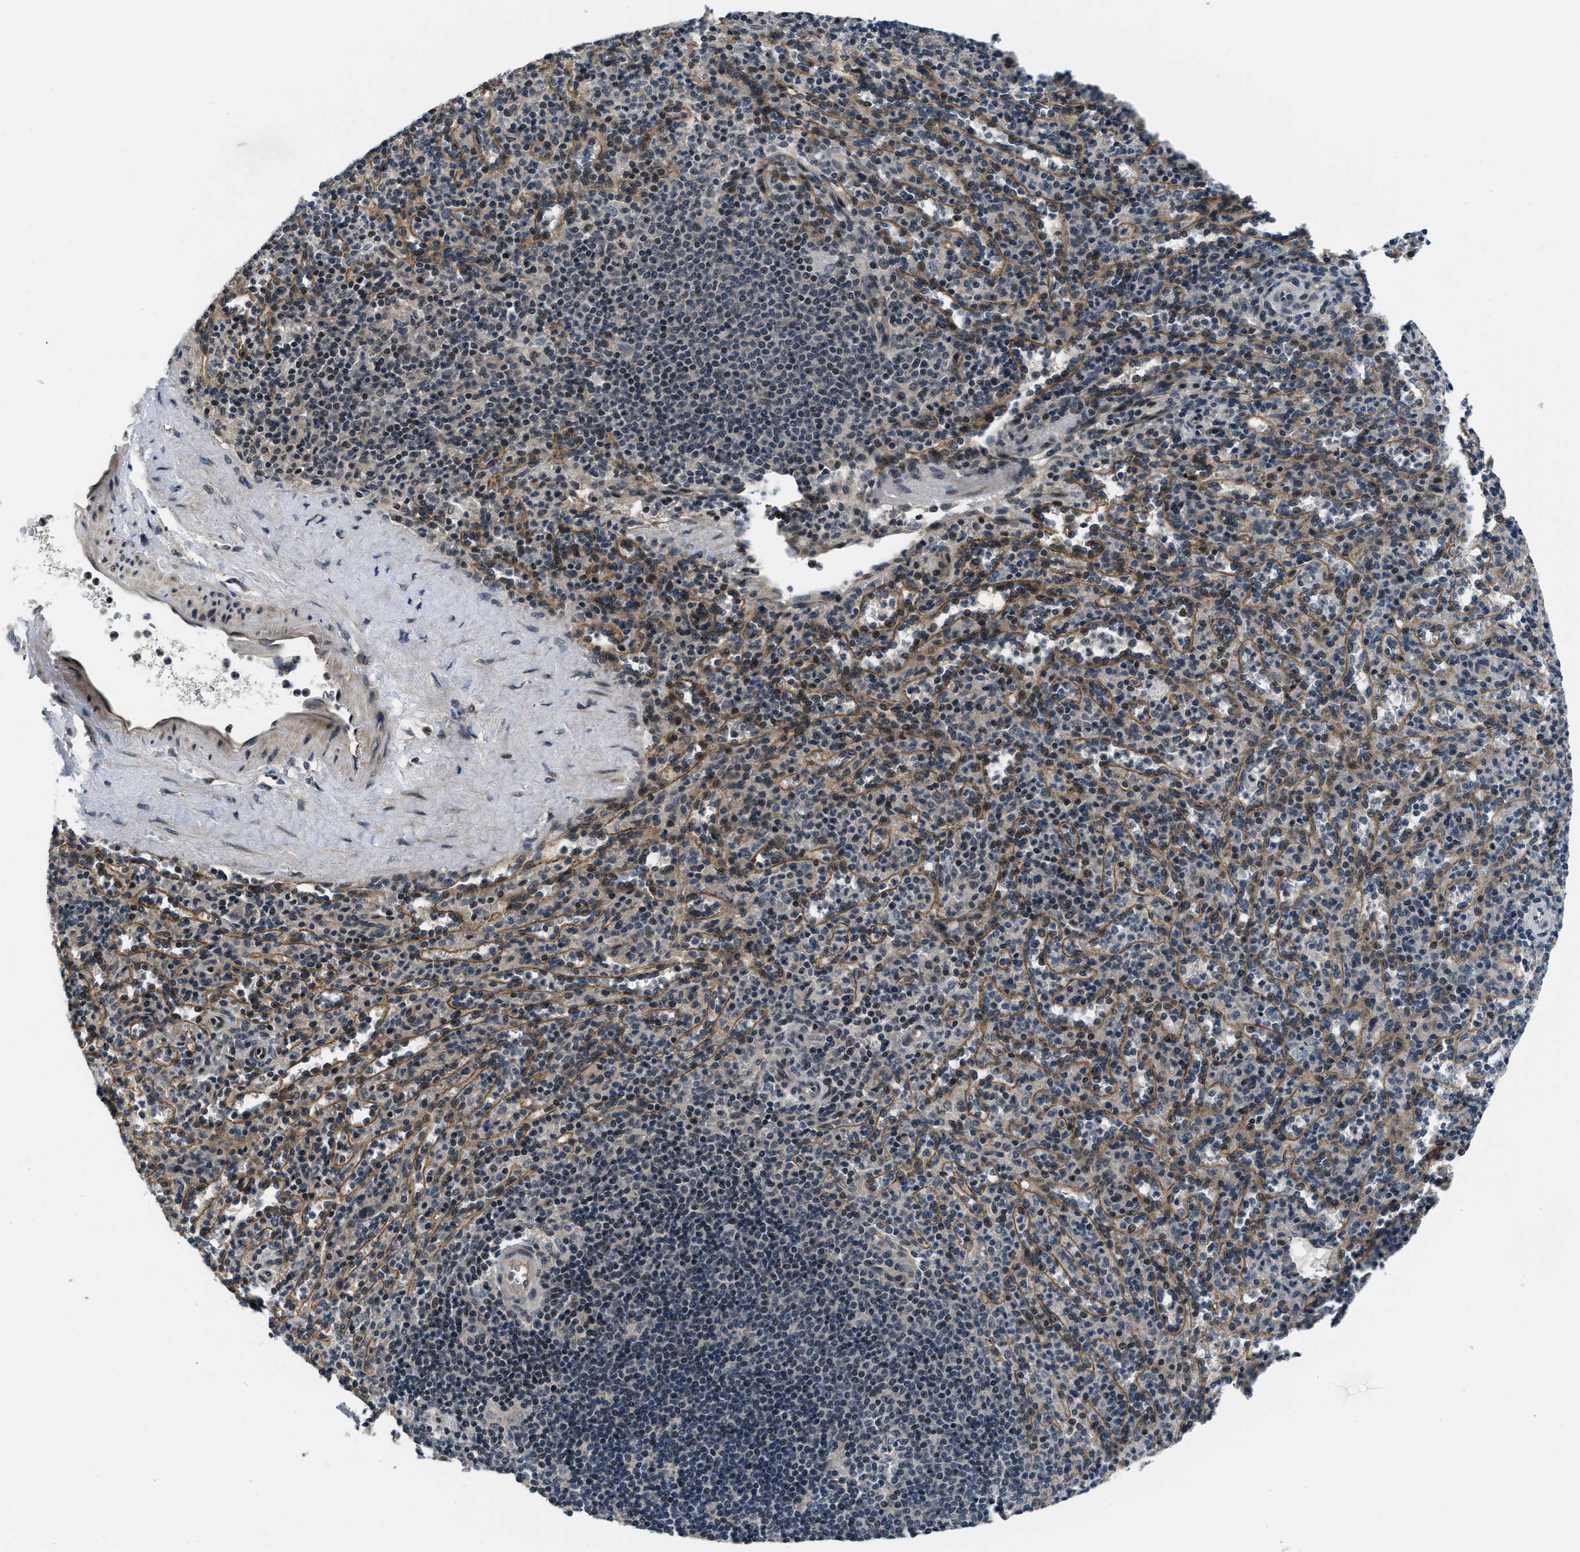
{"staining": {"intensity": "weak", "quantity": "25%-75%", "location": "nuclear"}, "tissue": "spleen", "cell_type": "Cells in red pulp", "image_type": "normal", "snomed": [{"axis": "morphology", "description": "Normal tissue, NOS"}, {"axis": "topography", "description": "Spleen"}], "caption": "IHC image of benign spleen stained for a protein (brown), which reveals low levels of weak nuclear expression in about 25%-75% of cells in red pulp.", "gene": "SETD5", "patient": {"sex": "male", "age": 36}}